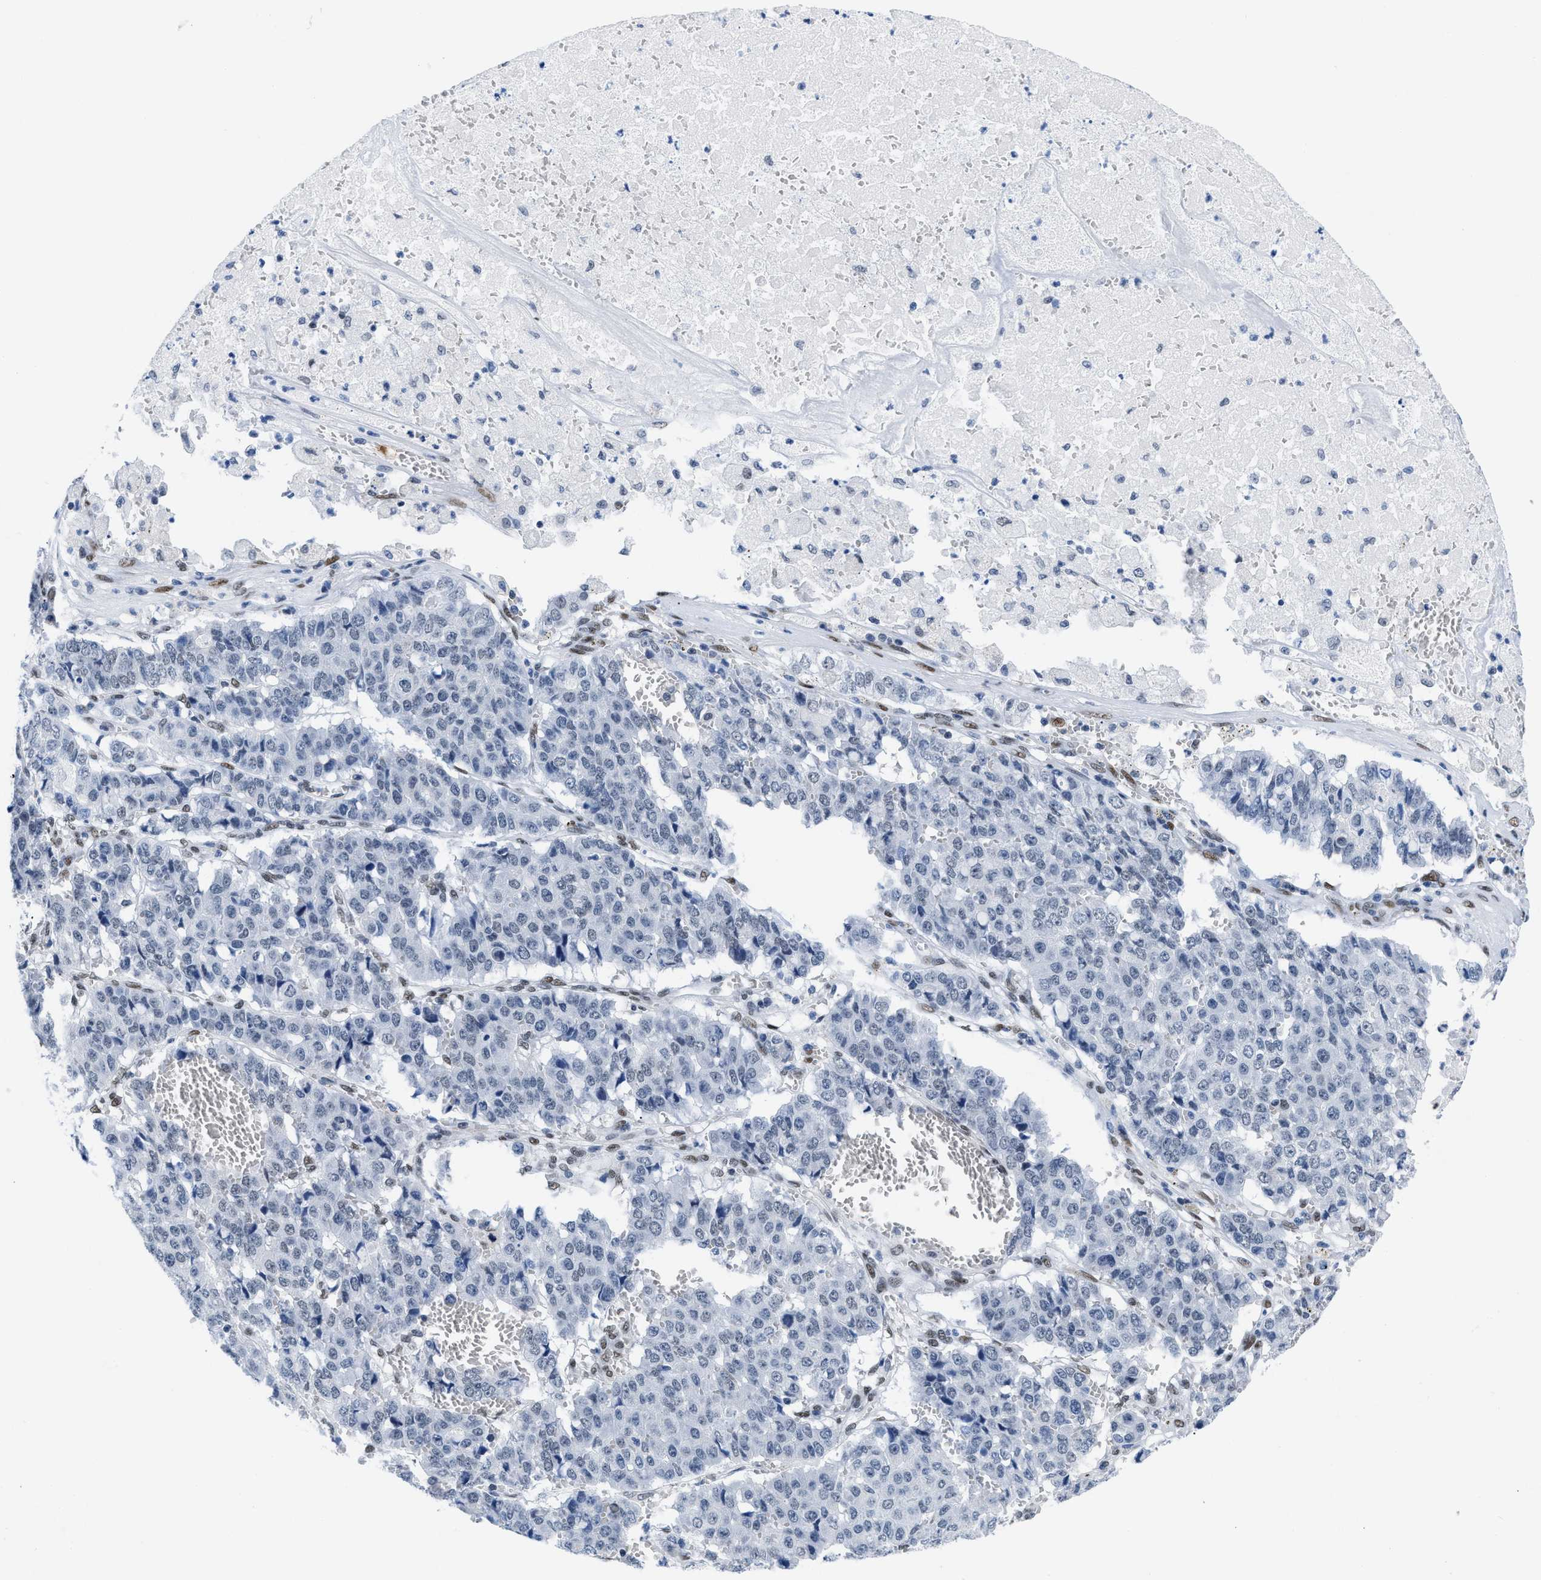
{"staining": {"intensity": "negative", "quantity": "none", "location": "none"}, "tissue": "pancreatic cancer", "cell_type": "Tumor cells", "image_type": "cancer", "snomed": [{"axis": "morphology", "description": "Adenocarcinoma, NOS"}, {"axis": "topography", "description": "Pancreas"}], "caption": "Protein analysis of adenocarcinoma (pancreatic) demonstrates no significant positivity in tumor cells. (Brightfield microscopy of DAB (3,3'-diaminobenzidine) immunohistochemistry at high magnification).", "gene": "CTBP1", "patient": {"sex": "male", "age": 50}}